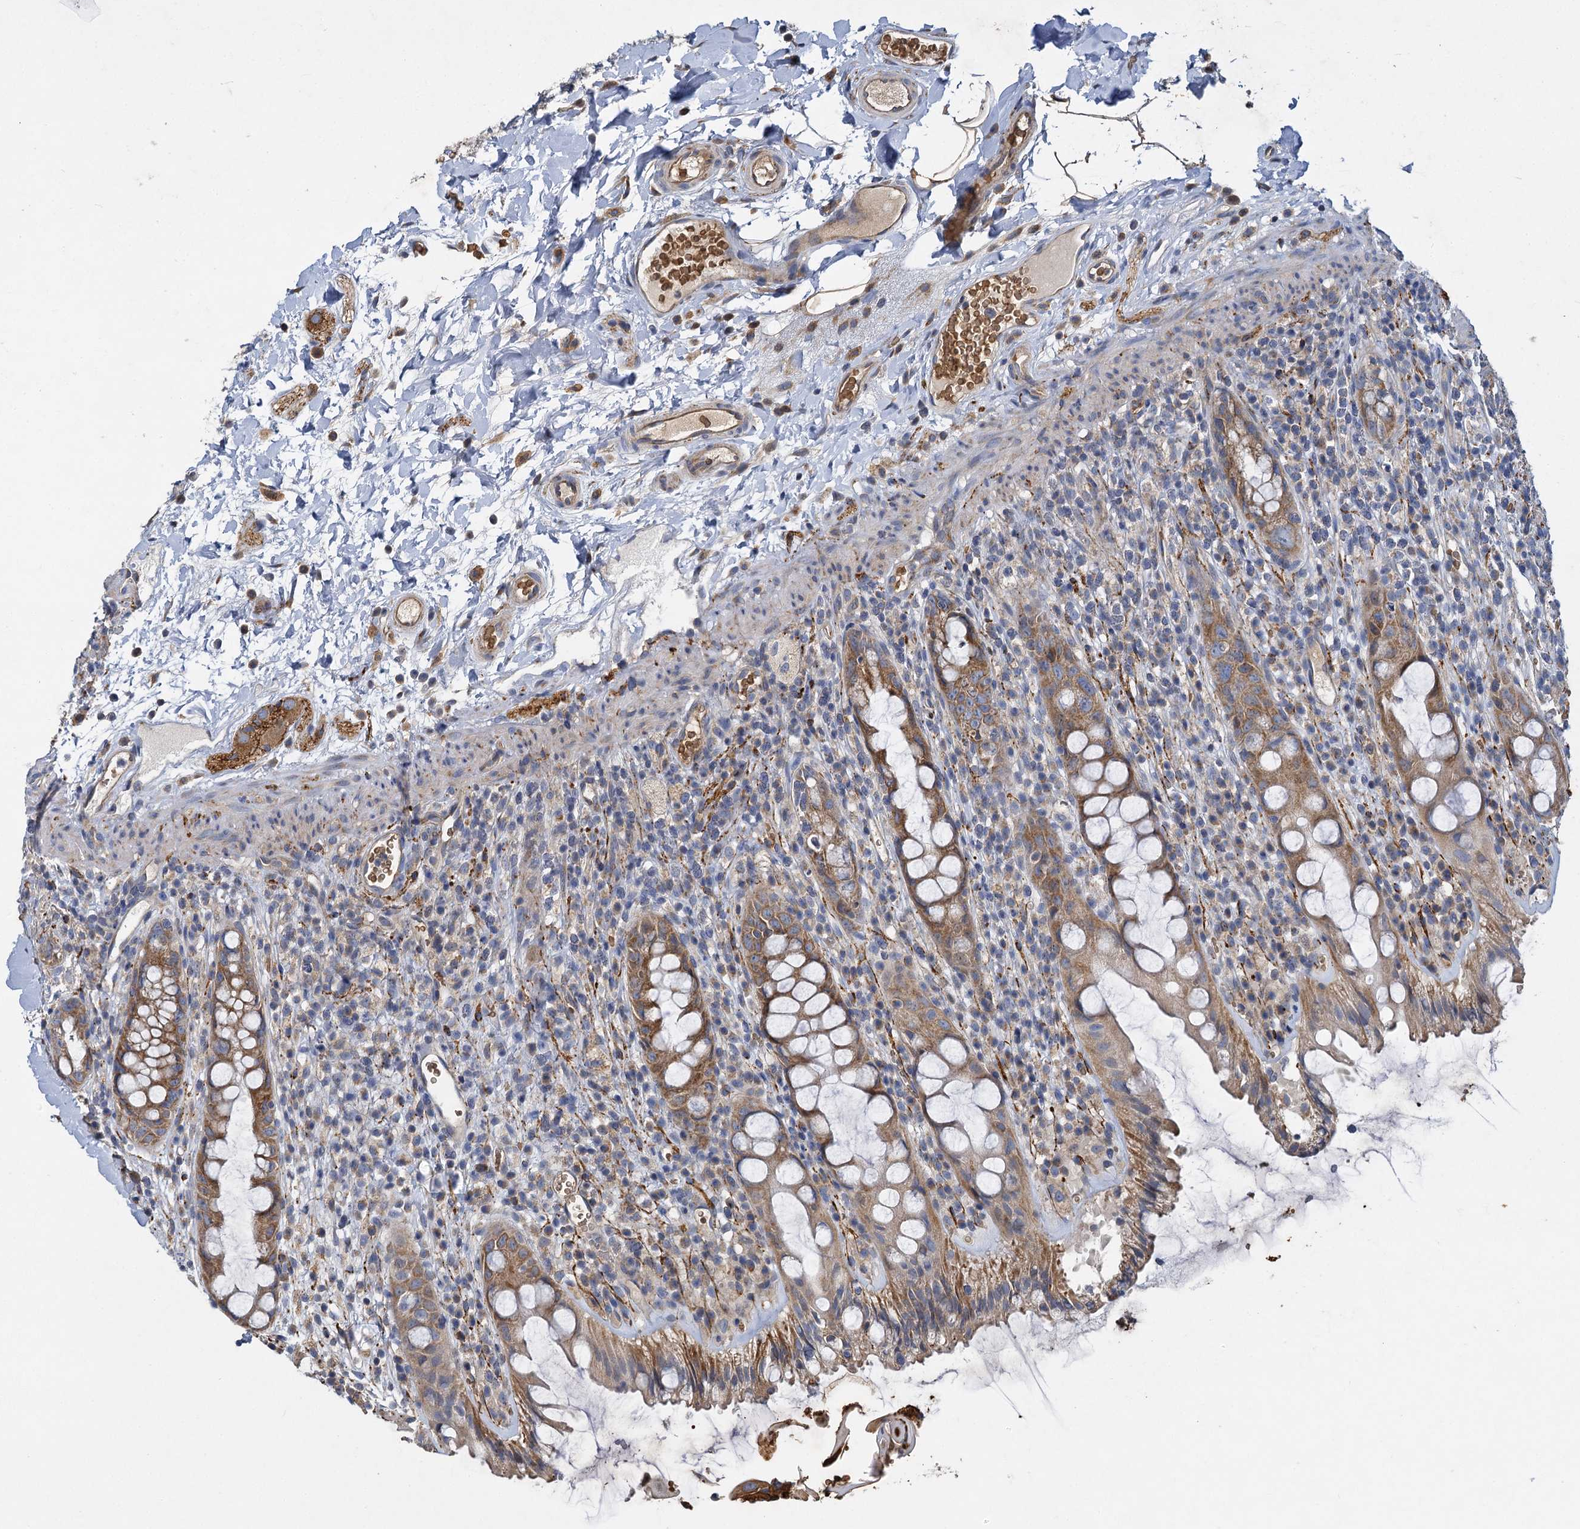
{"staining": {"intensity": "moderate", "quantity": ">75%", "location": "cytoplasmic/membranous"}, "tissue": "rectum", "cell_type": "Glandular cells", "image_type": "normal", "snomed": [{"axis": "morphology", "description": "Normal tissue, NOS"}, {"axis": "topography", "description": "Rectum"}], "caption": "Immunohistochemistry photomicrograph of benign rectum: rectum stained using immunohistochemistry exhibits medium levels of moderate protein expression localized specifically in the cytoplasmic/membranous of glandular cells, appearing as a cytoplasmic/membranous brown color.", "gene": "BCS1L", "patient": {"sex": "female", "age": 57}}